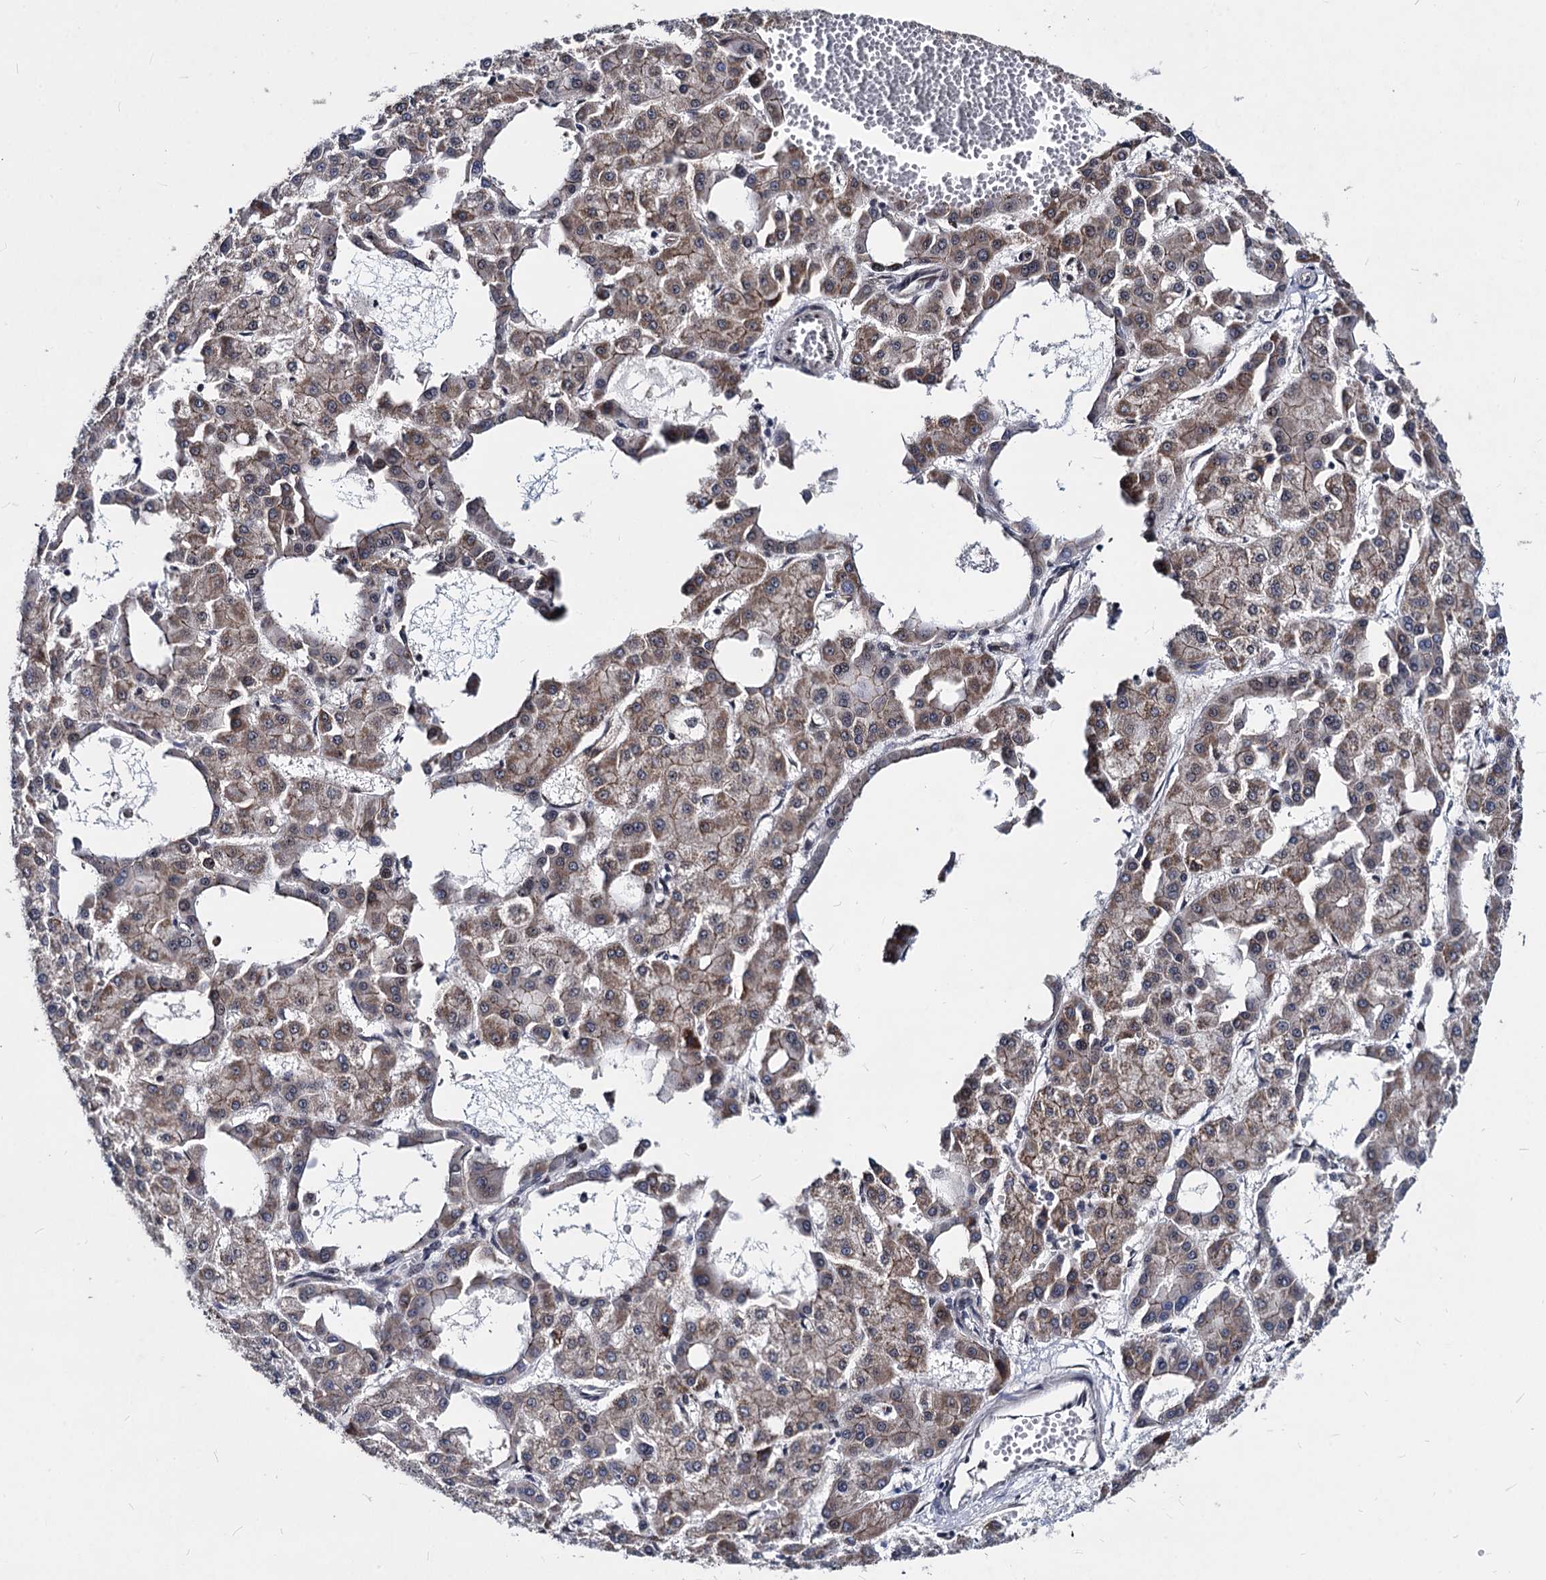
{"staining": {"intensity": "moderate", "quantity": ">75%", "location": "cytoplasmic/membranous"}, "tissue": "liver cancer", "cell_type": "Tumor cells", "image_type": "cancer", "snomed": [{"axis": "morphology", "description": "Carcinoma, Hepatocellular, NOS"}, {"axis": "topography", "description": "Liver"}], "caption": "High-power microscopy captured an immunohistochemistry (IHC) photomicrograph of liver hepatocellular carcinoma, revealing moderate cytoplasmic/membranous expression in approximately >75% of tumor cells.", "gene": "GALNT11", "patient": {"sex": "male", "age": 47}}